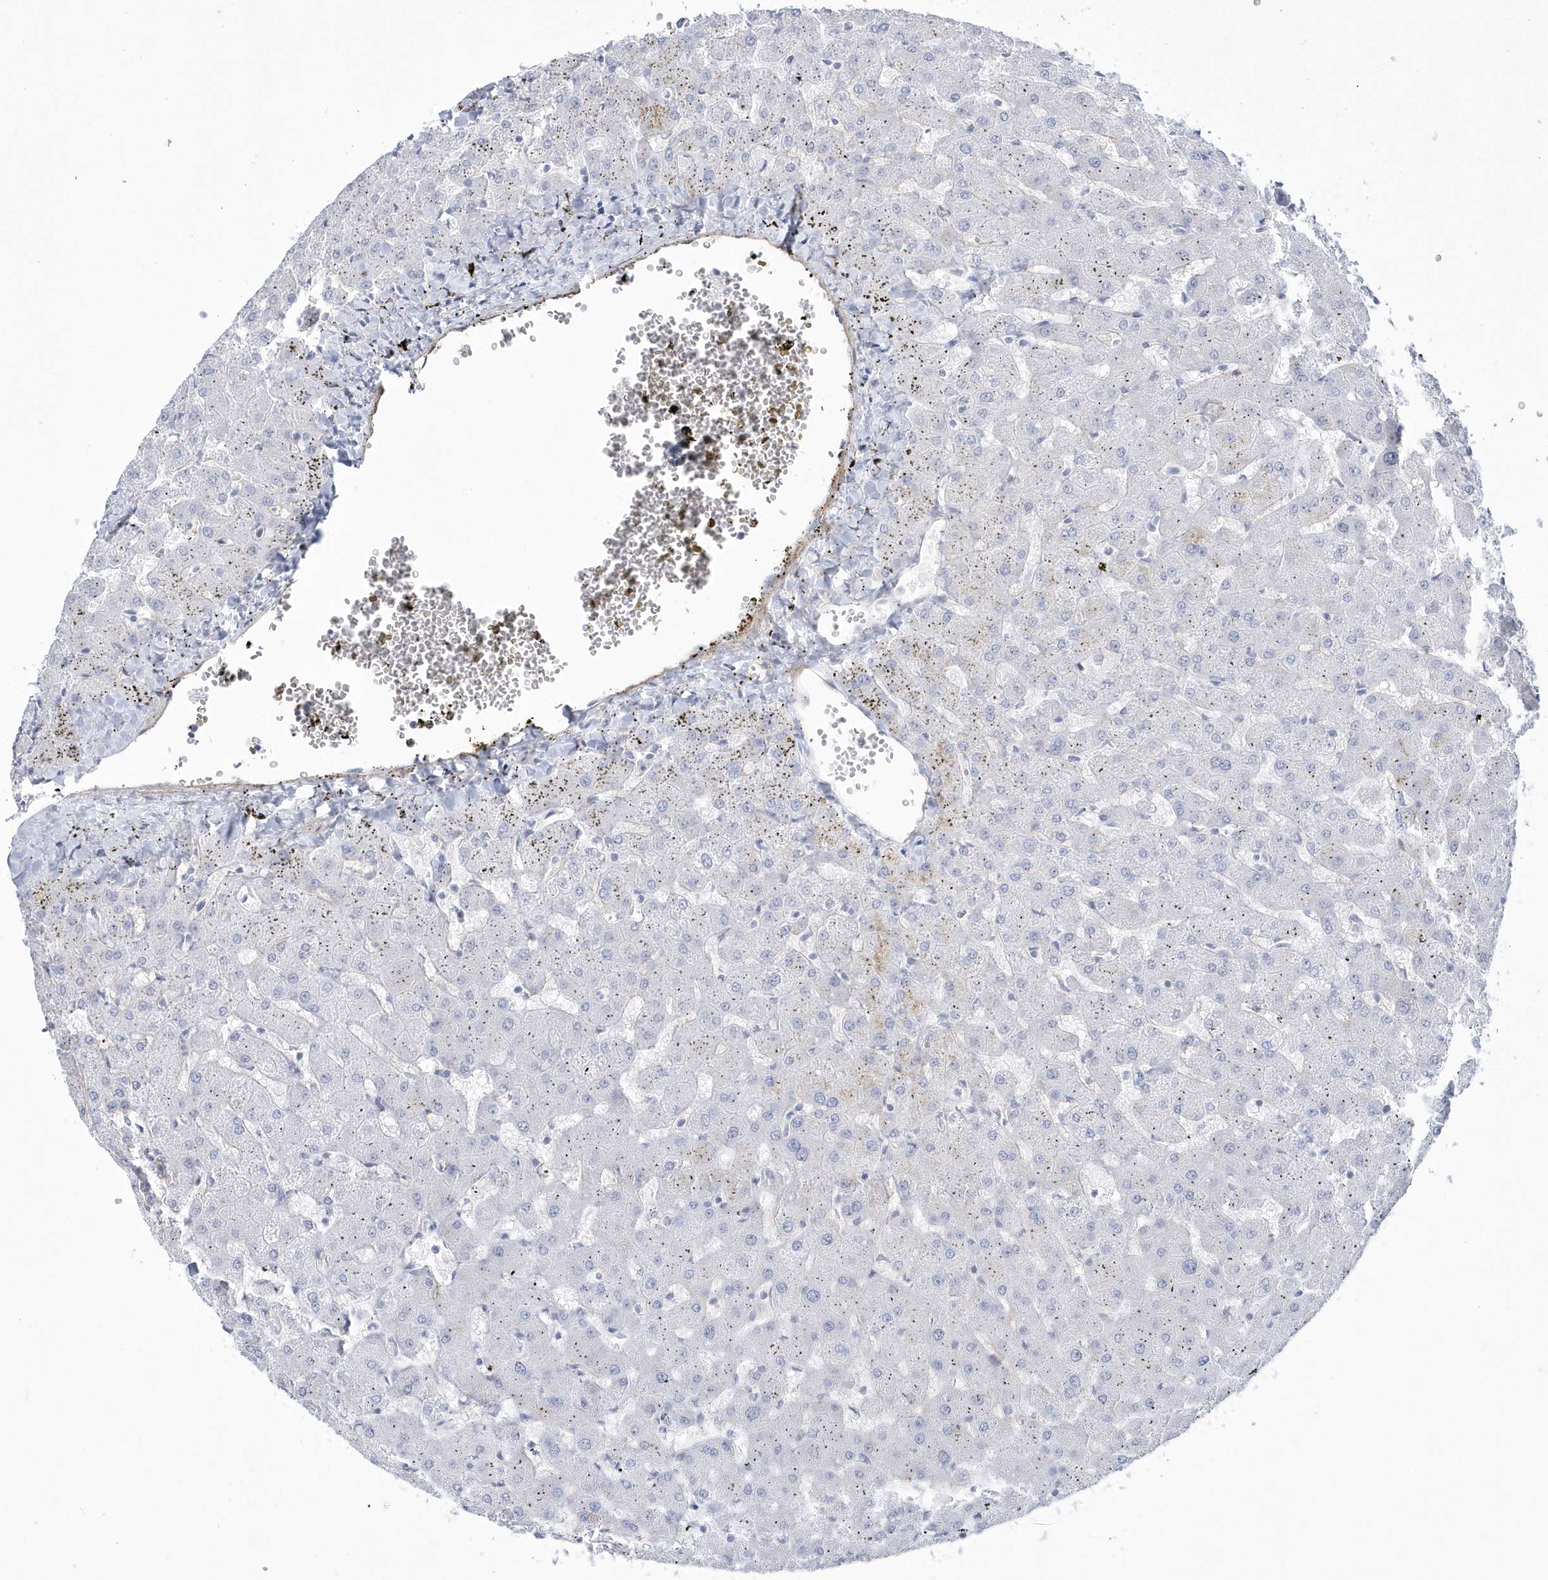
{"staining": {"intensity": "negative", "quantity": "none", "location": "none"}, "tissue": "liver", "cell_type": "Cholangiocytes", "image_type": "normal", "snomed": [{"axis": "morphology", "description": "Normal tissue, NOS"}, {"axis": "topography", "description": "Liver"}], "caption": "Cholangiocytes are negative for protein expression in unremarkable human liver. (DAB IHC visualized using brightfield microscopy, high magnification).", "gene": "WDR27", "patient": {"sex": "female", "age": 63}}